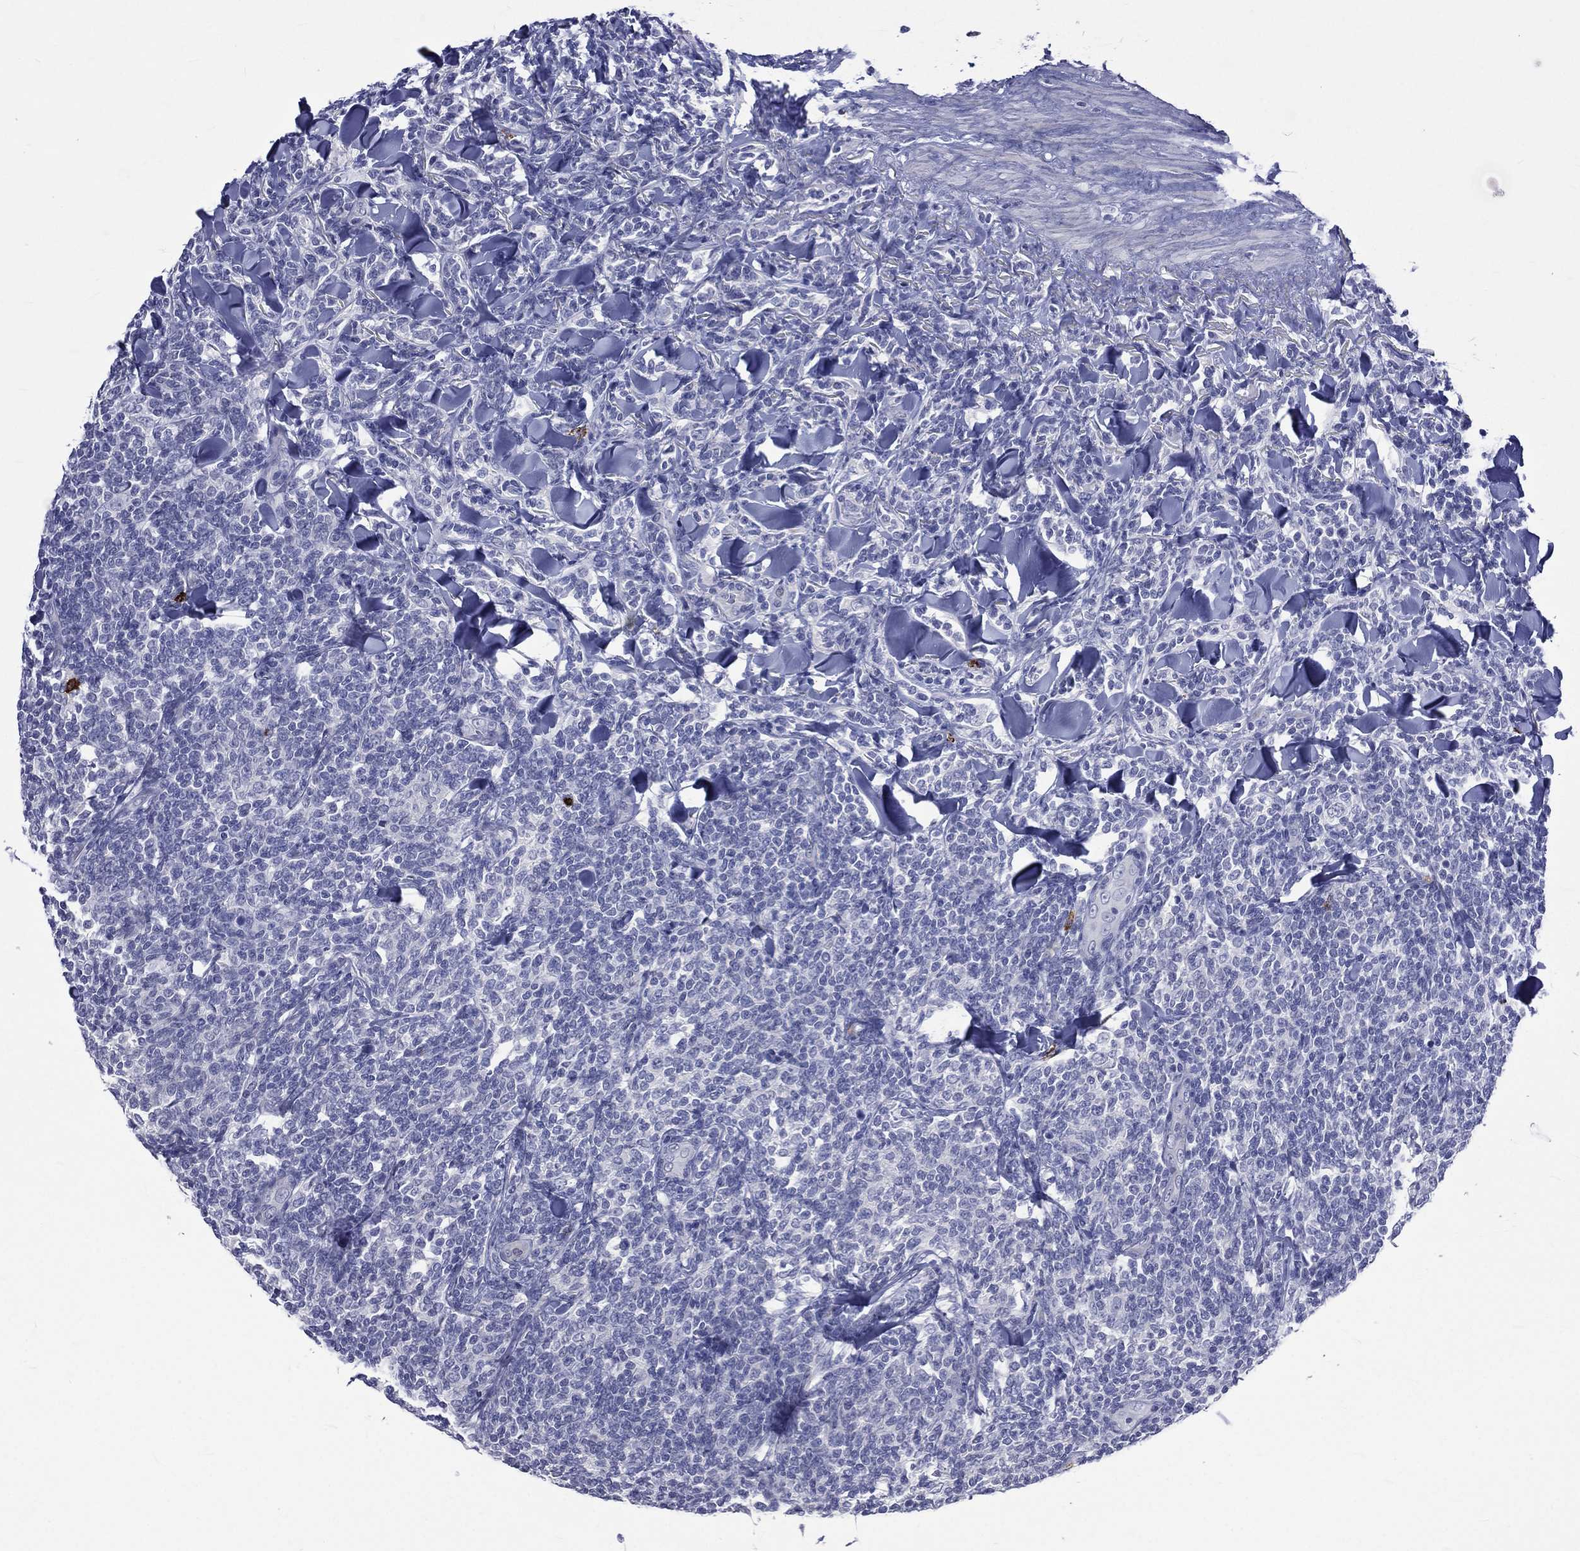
{"staining": {"intensity": "negative", "quantity": "none", "location": "none"}, "tissue": "lymphoma", "cell_type": "Tumor cells", "image_type": "cancer", "snomed": [{"axis": "morphology", "description": "Malignant lymphoma, non-Hodgkin's type, Low grade"}, {"axis": "topography", "description": "Lymph node"}], "caption": "Lymphoma was stained to show a protein in brown. There is no significant expression in tumor cells. The staining is performed using DAB (3,3'-diaminobenzidine) brown chromogen with nuclei counter-stained in using hematoxylin.", "gene": "ELANE", "patient": {"sex": "female", "age": 56}}